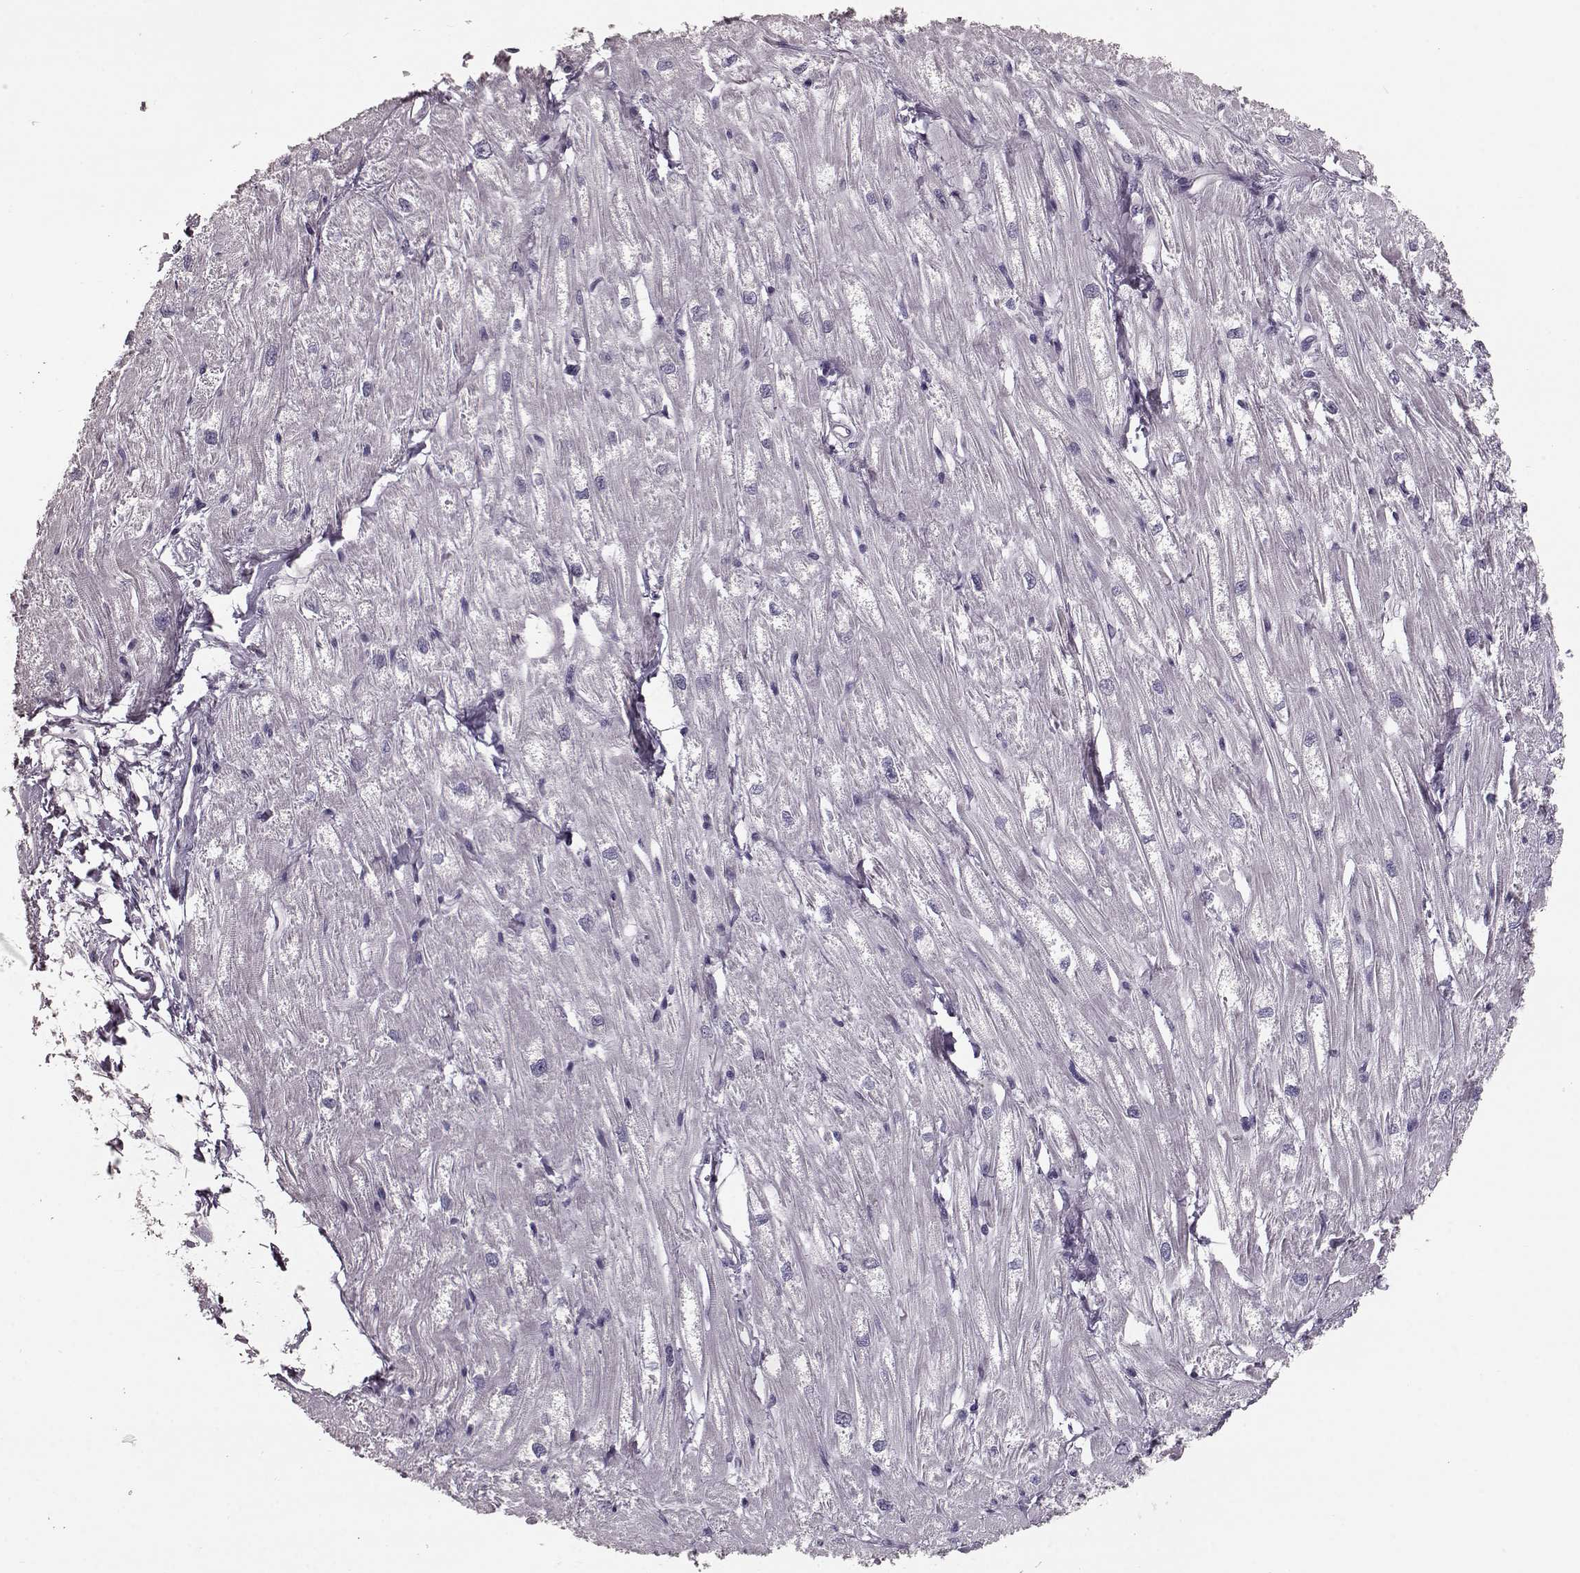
{"staining": {"intensity": "negative", "quantity": "none", "location": "none"}, "tissue": "heart muscle", "cell_type": "Cardiomyocytes", "image_type": "normal", "snomed": [{"axis": "morphology", "description": "Normal tissue, NOS"}, {"axis": "topography", "description": "Heart"}], "caption": "Immunohistochemical staining of benign human heart muscle demonstrates no significant staining in cardiomyocytes.", "gene": "CCL19", "patient": {"sex": "male", "age": 61}}